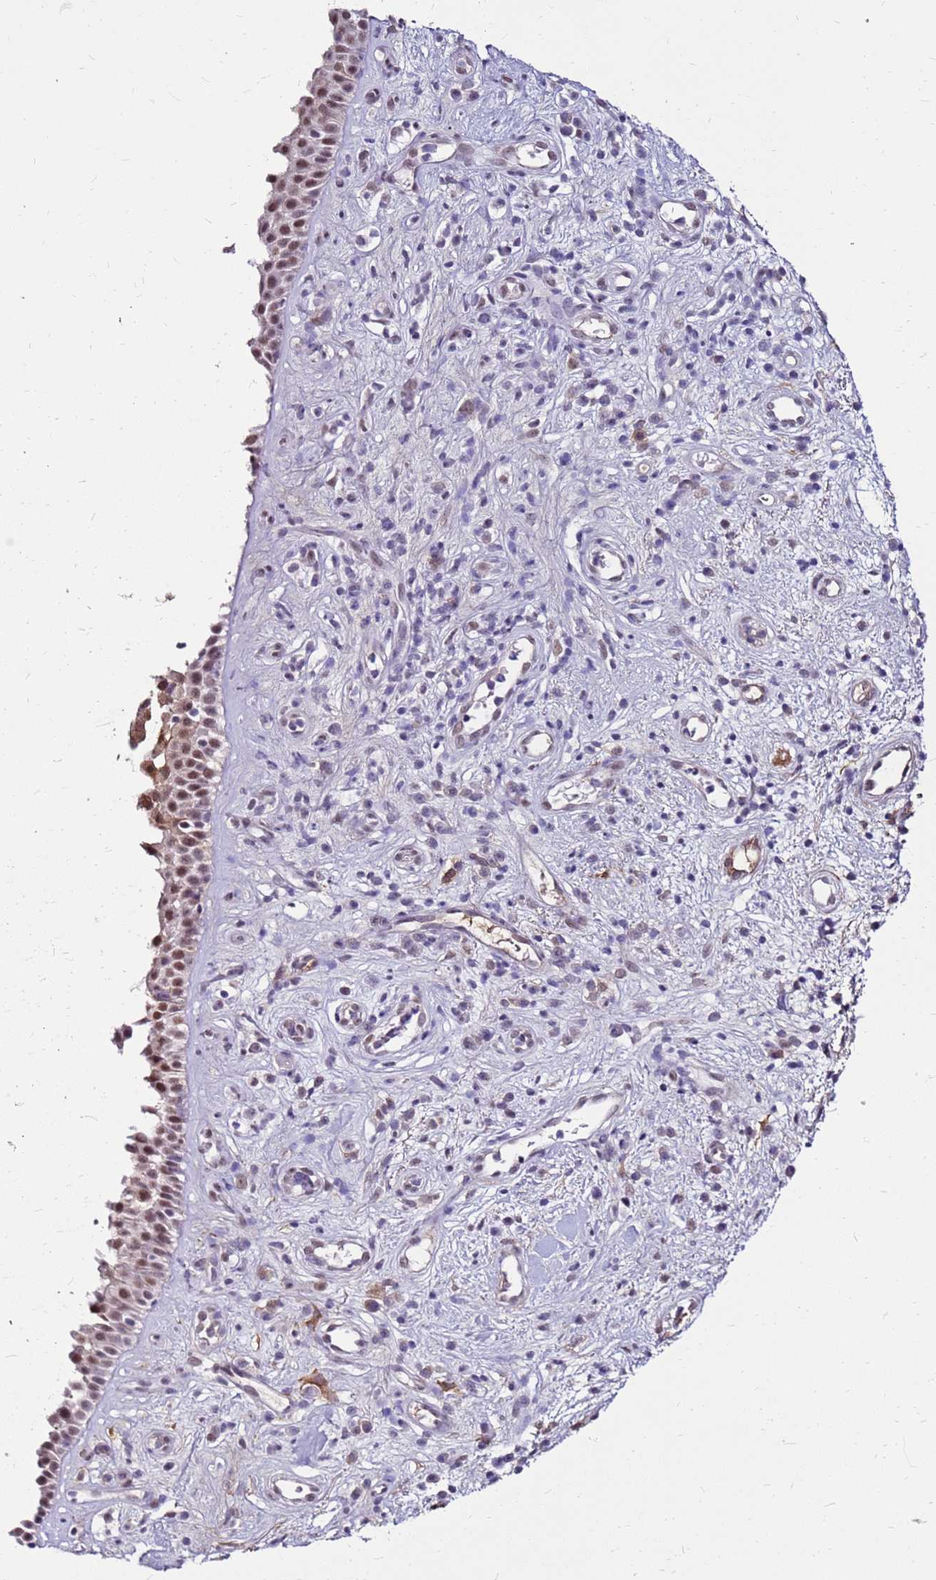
{"staining": {"intensity": "moderate", "quantity": "25%-75%", "location": "nuclear"}, "tissue": "nasopharynx", "cell_type": "Respiratory epithelial cells", "image_type": "normal", "snomed": [{"axis": "morphology", "description": "Normal tissue, NOS"}, {"axis": "morphology", "description": "Squamous cell carcinoma, NOS"}, {"axis": "topography", "description": "Nasopharynx"}, {"axis": "topography", "description": "Head-Neck"}], "caption": "A histopathology image showing moderate nuclear expression in approximately 25%-75% of respiratory epithelial cells in unremarkable nasopharynx, as visualized by brown immunohistochemical staining.", "gene": "ALDH1A3", "patient": {"sex": "male", "age": 85}}